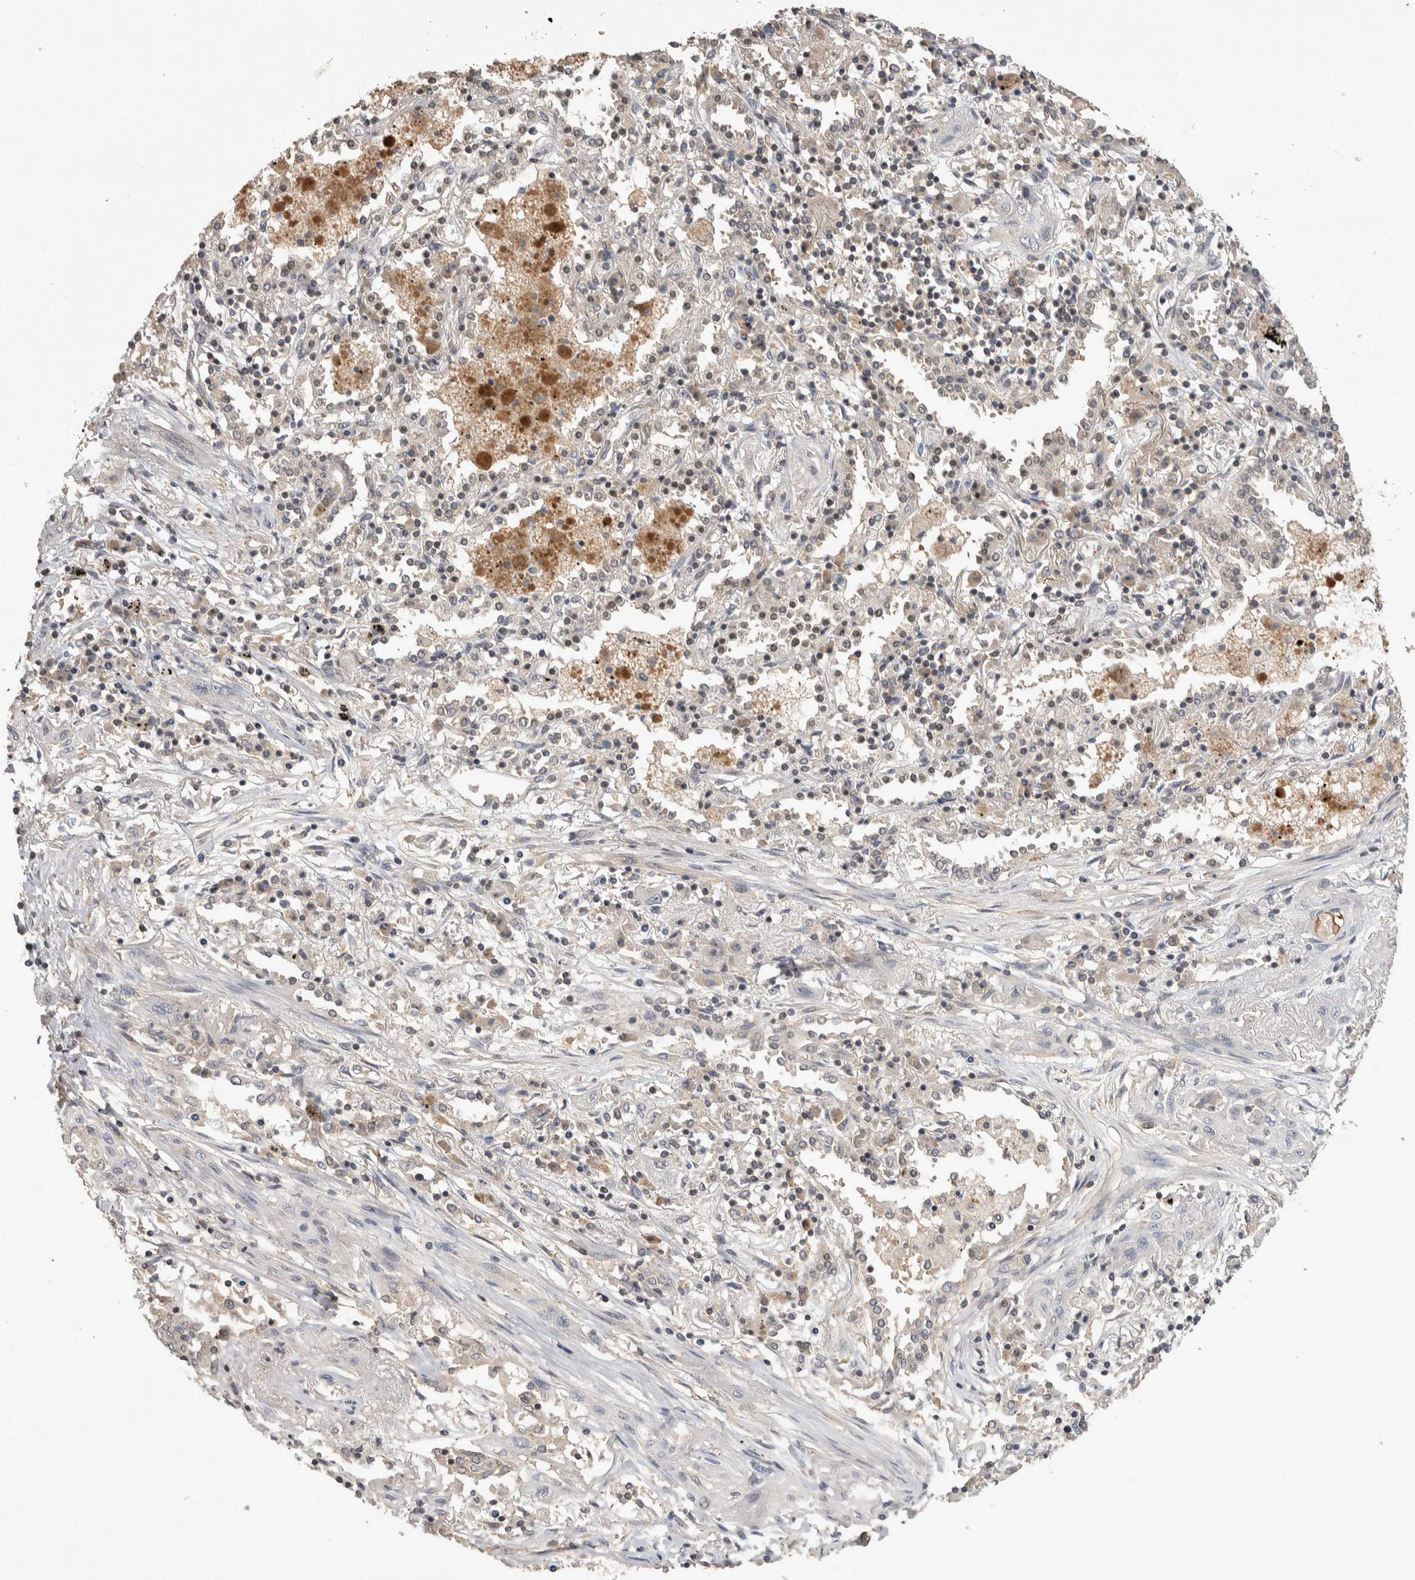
{"staining": {"intensity": "negative", "quantity": "none", "location": "none"}, "tissue": "lung cancer", "cell_type": "Tumor cells", "image_type": "cancer", "snomed": [{"axis": "morphology", "description": "Squamous cell carcinoma, NOS"}, {"axis": "topography", "description": "Lung"}], "caption": "Image shows no significant protein expression in tumor cells of squamous cell carcinoma (lung).", "gene": "IFRD1", "patient": {"sex": "female", "age": 47}}